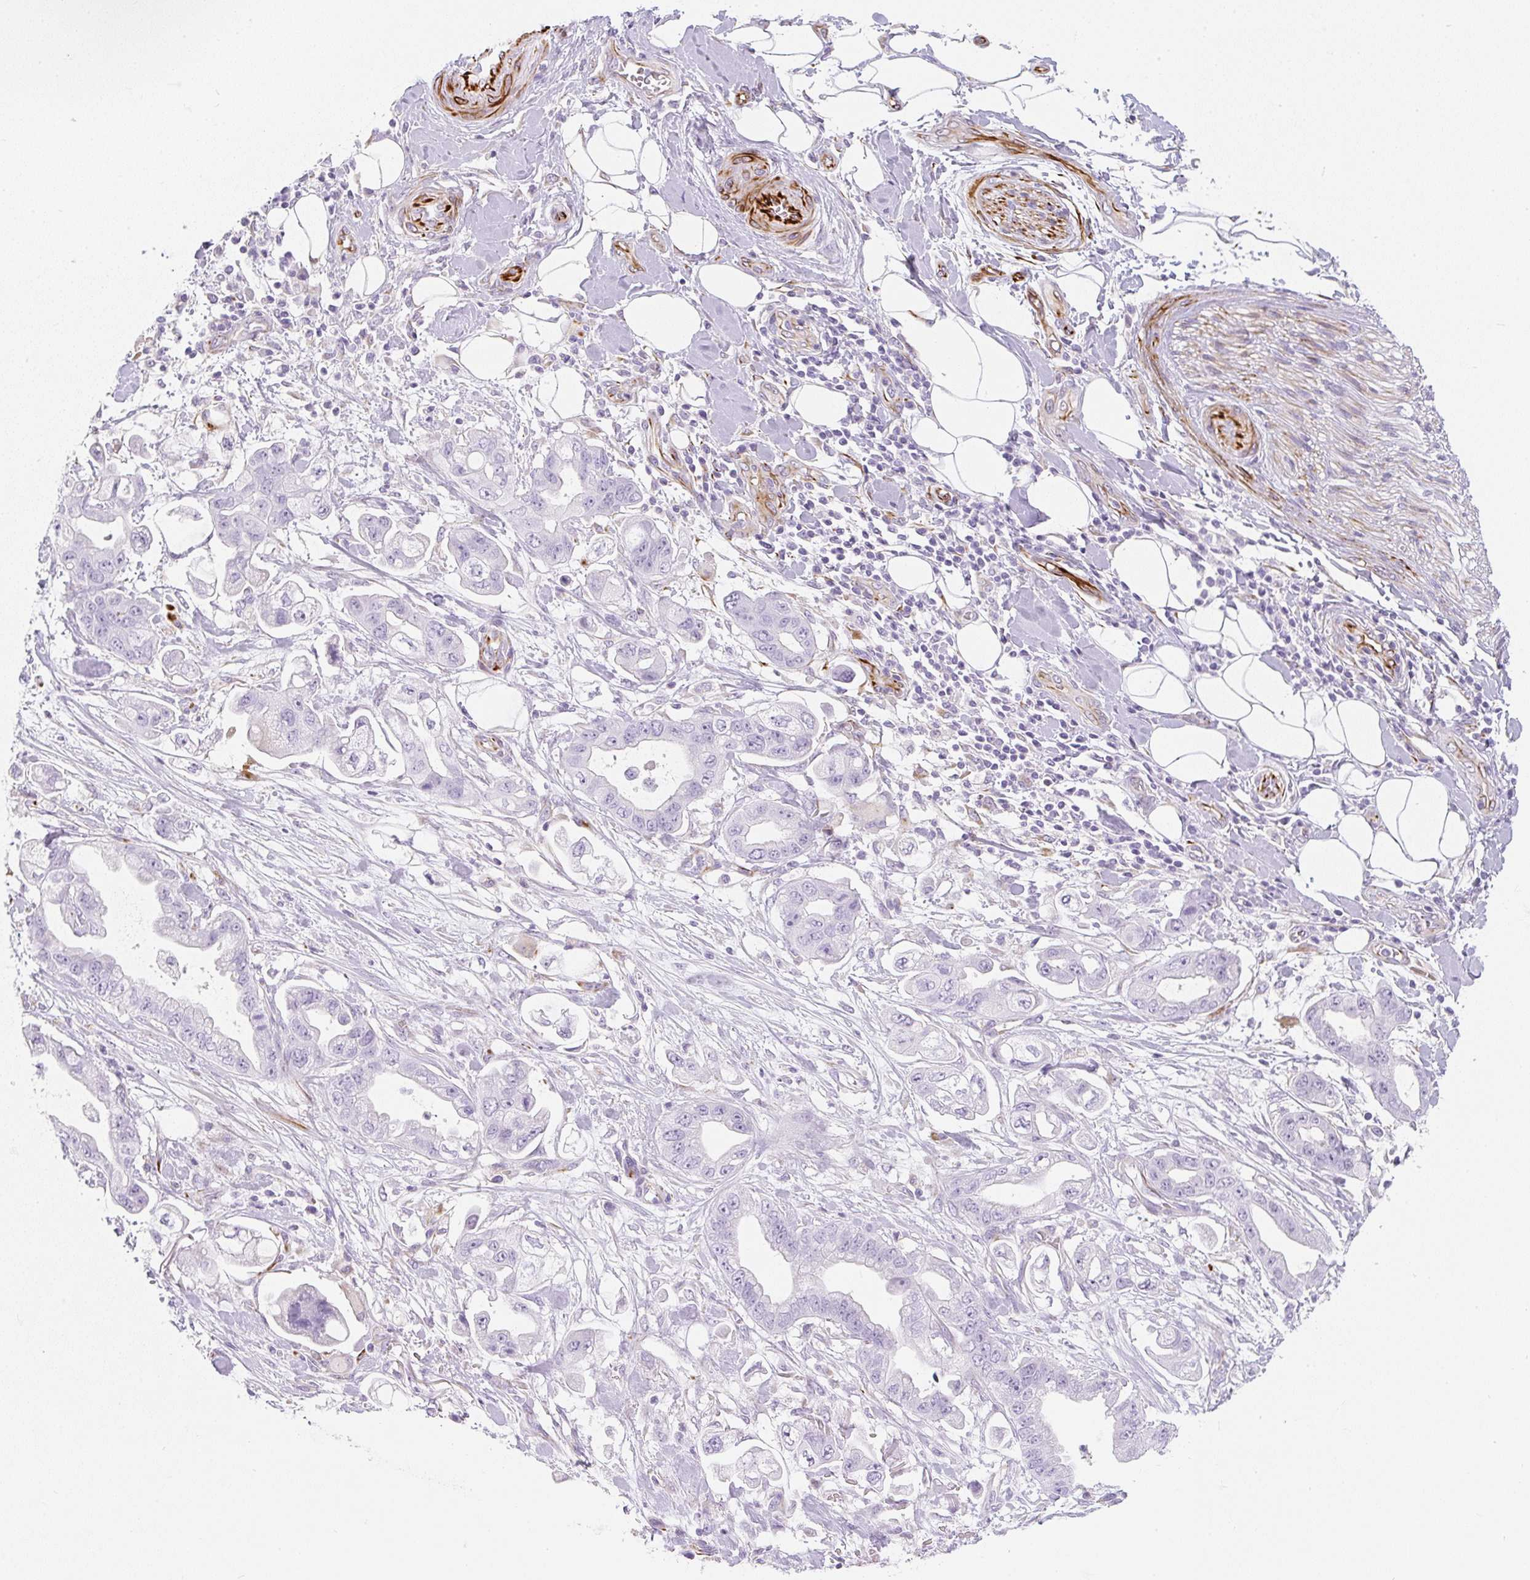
{"staining": {"intensity": "negative", "quantity": "none", "location": "none"}, "tissue": "stomach cancer", "cell_type": "Tumor cells", "image_type": "cancer", "snomed": [{"axis": "morphology", "description": "Adenocarcinoma, NOS"}, {"axis": "topography", "description": "Stomach"}], "caption": "The micrograph shows no staining of tumor cells in stomach adenocarcinoma.", "gene": "ZNF689", "patient": {"sex": "male", "age": 62}}